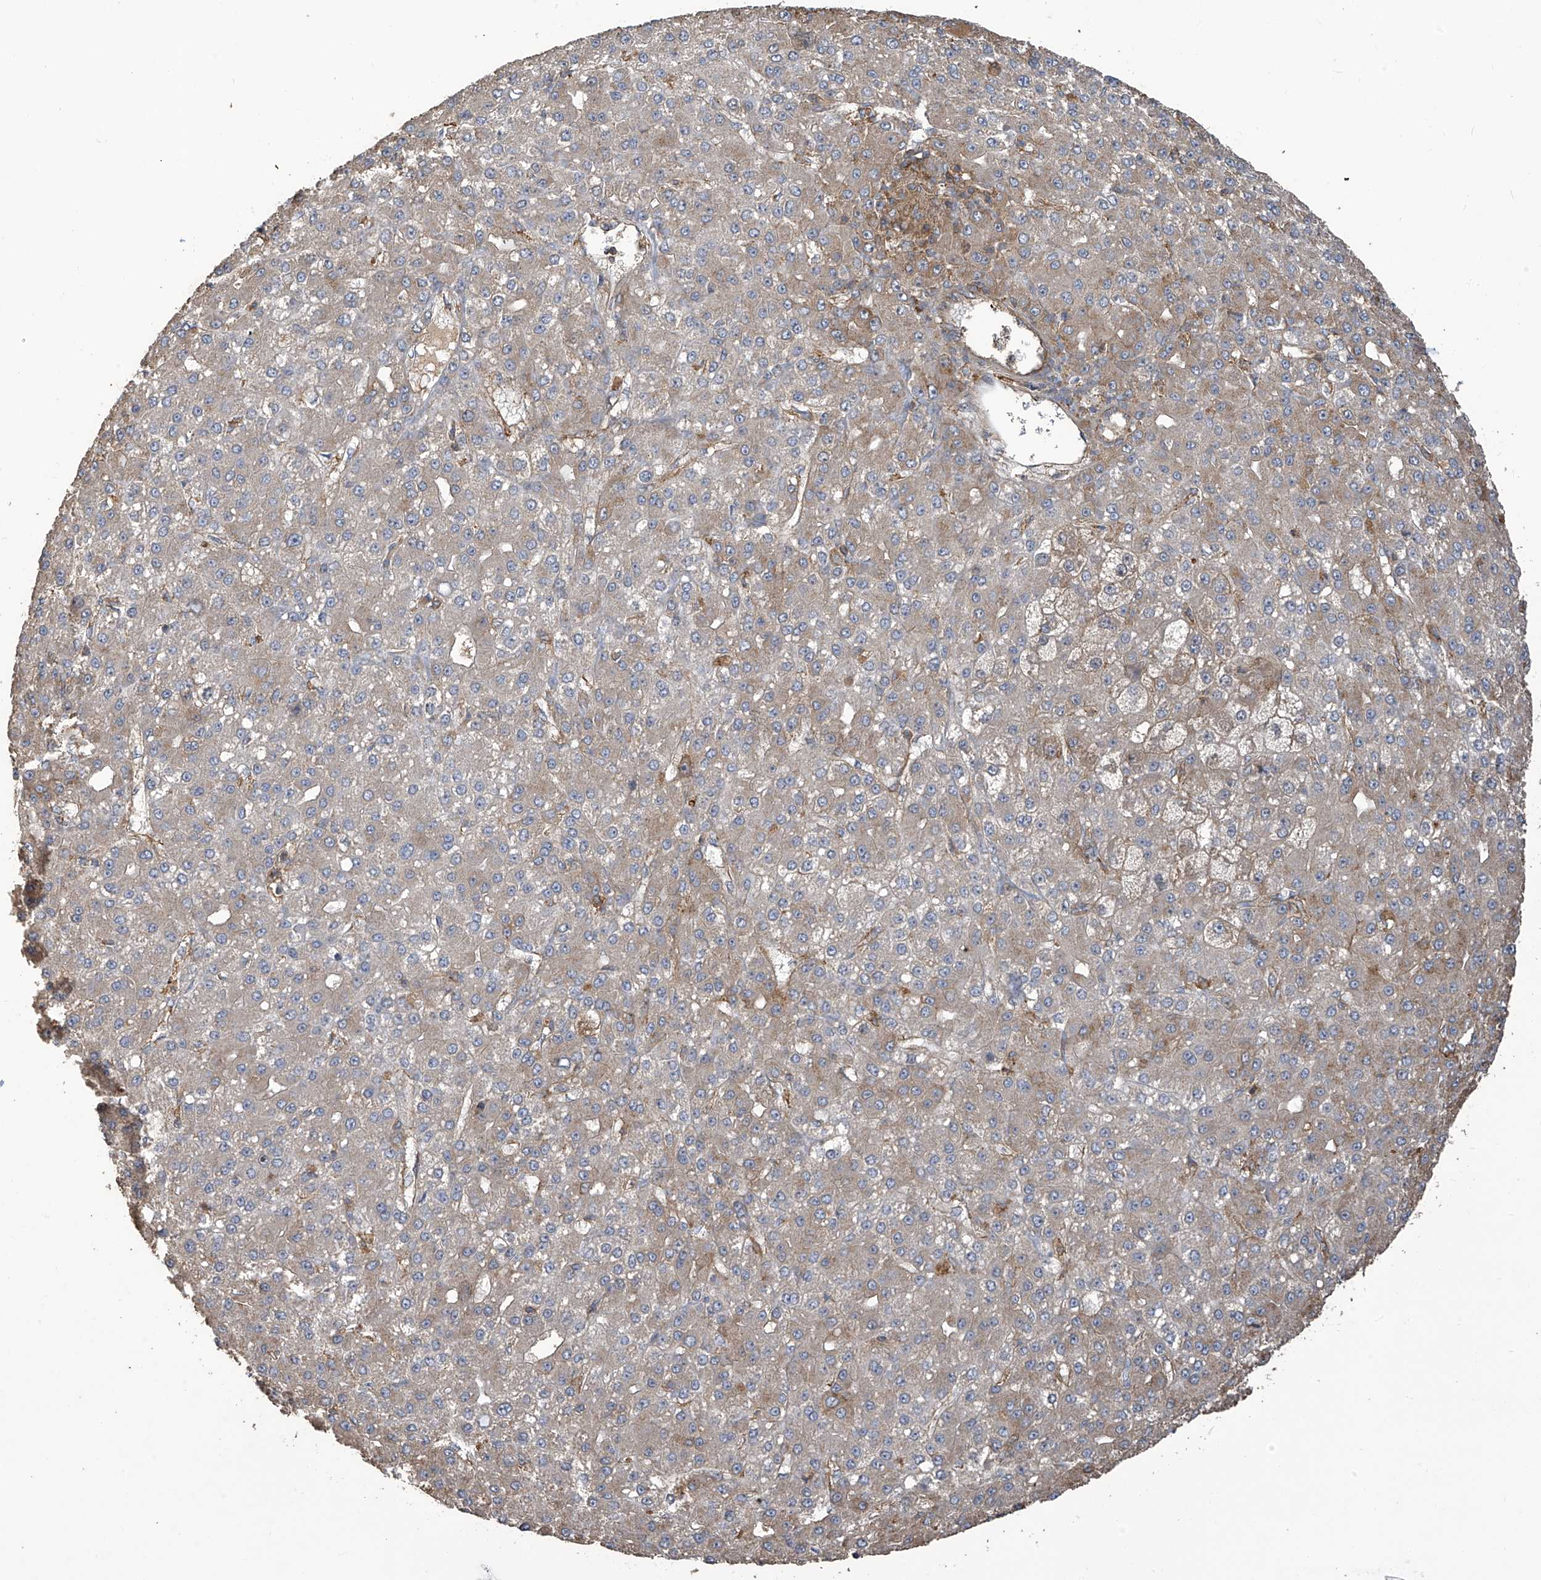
{"staining": {"intensity": "weak", "quantity": "25%-75%", "location": "cytoplasmic/membranous"}, "tissue": "liver cancer", "cell_type": "Tumor cells", "image_type": "cancer", "snomed": [{"axis": "morphology", "description": "Carcinoma, Hepatocellular, NOS"}, {"axis": "topography", "description": "Liver"}], "caption": "Weak cytoplasmic/membranous positivity is identified in approximately 25%-75% of tumor cells in liver cancer. The staining is performed using DAB brown chromogen to label protein expression. The nuclei are counter-stained blue using hematoxylin.", "gene": "COX10", "patient": {"sex": "male", "age": 67}}